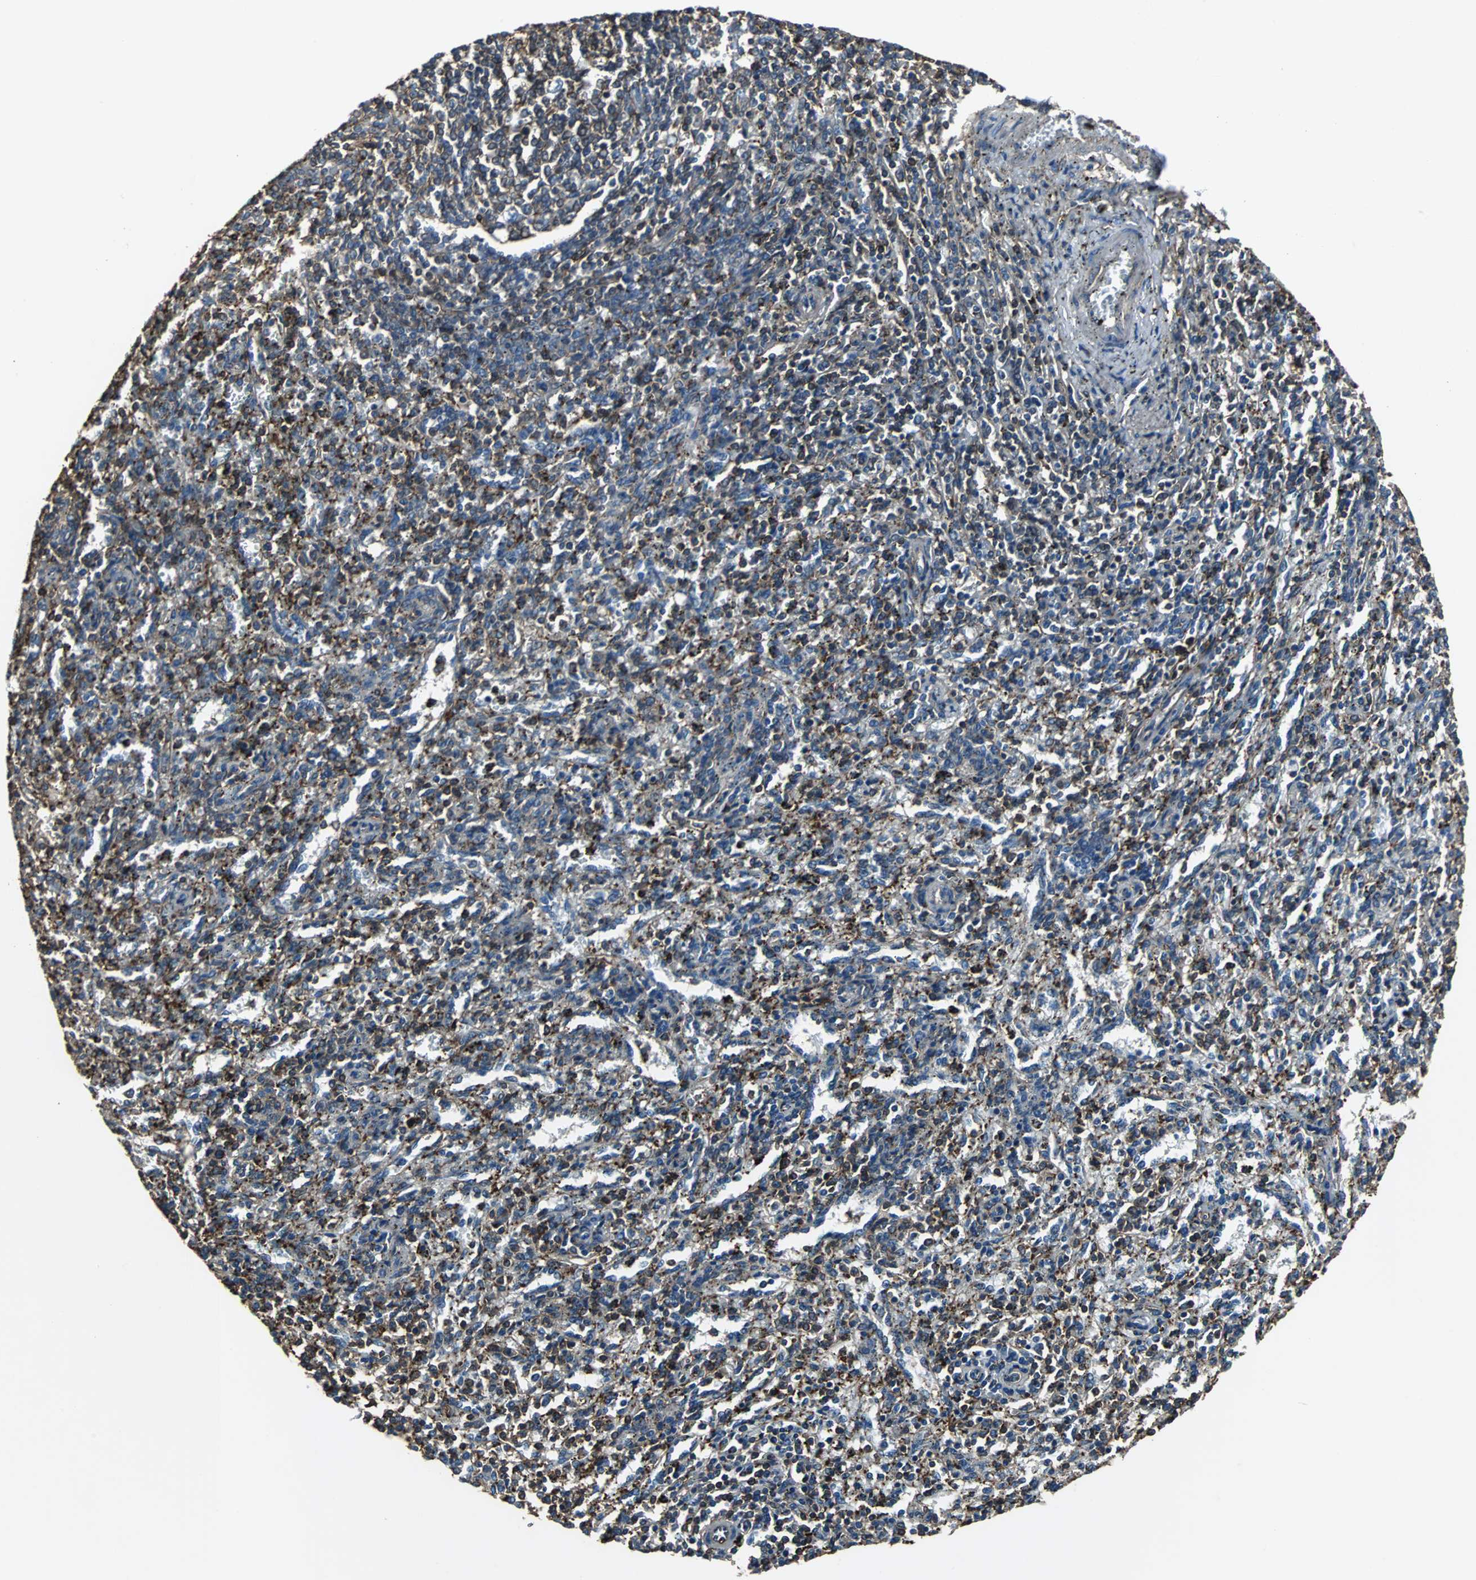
{"staining": {"intensity": "strong", "quantity": "25%-75%", "location": "cytoplasmic/membranous"}, "tissue": "spleen", "cell_type": "Cells in red pulp", "image_type": "normal", "snomed": [{"axis": "morphology", "description": "Normal tissue, NOS"}, {"axis": "topography", "description": "Spleen"}], "caption": "High-magnification brightfield microscopy of unremarkable spleen stained with DAB (brown) and counterstained with hematoxylin (blue). cells in red pulp exhibit strong cytoplasmic/membranous staining is present in approximately25%-75% of cells. (DAB = brown stain, brightfield microscopy at high magnification).", "gene": "ACTN1", "patient": {"sex": "female", "age": 10}}